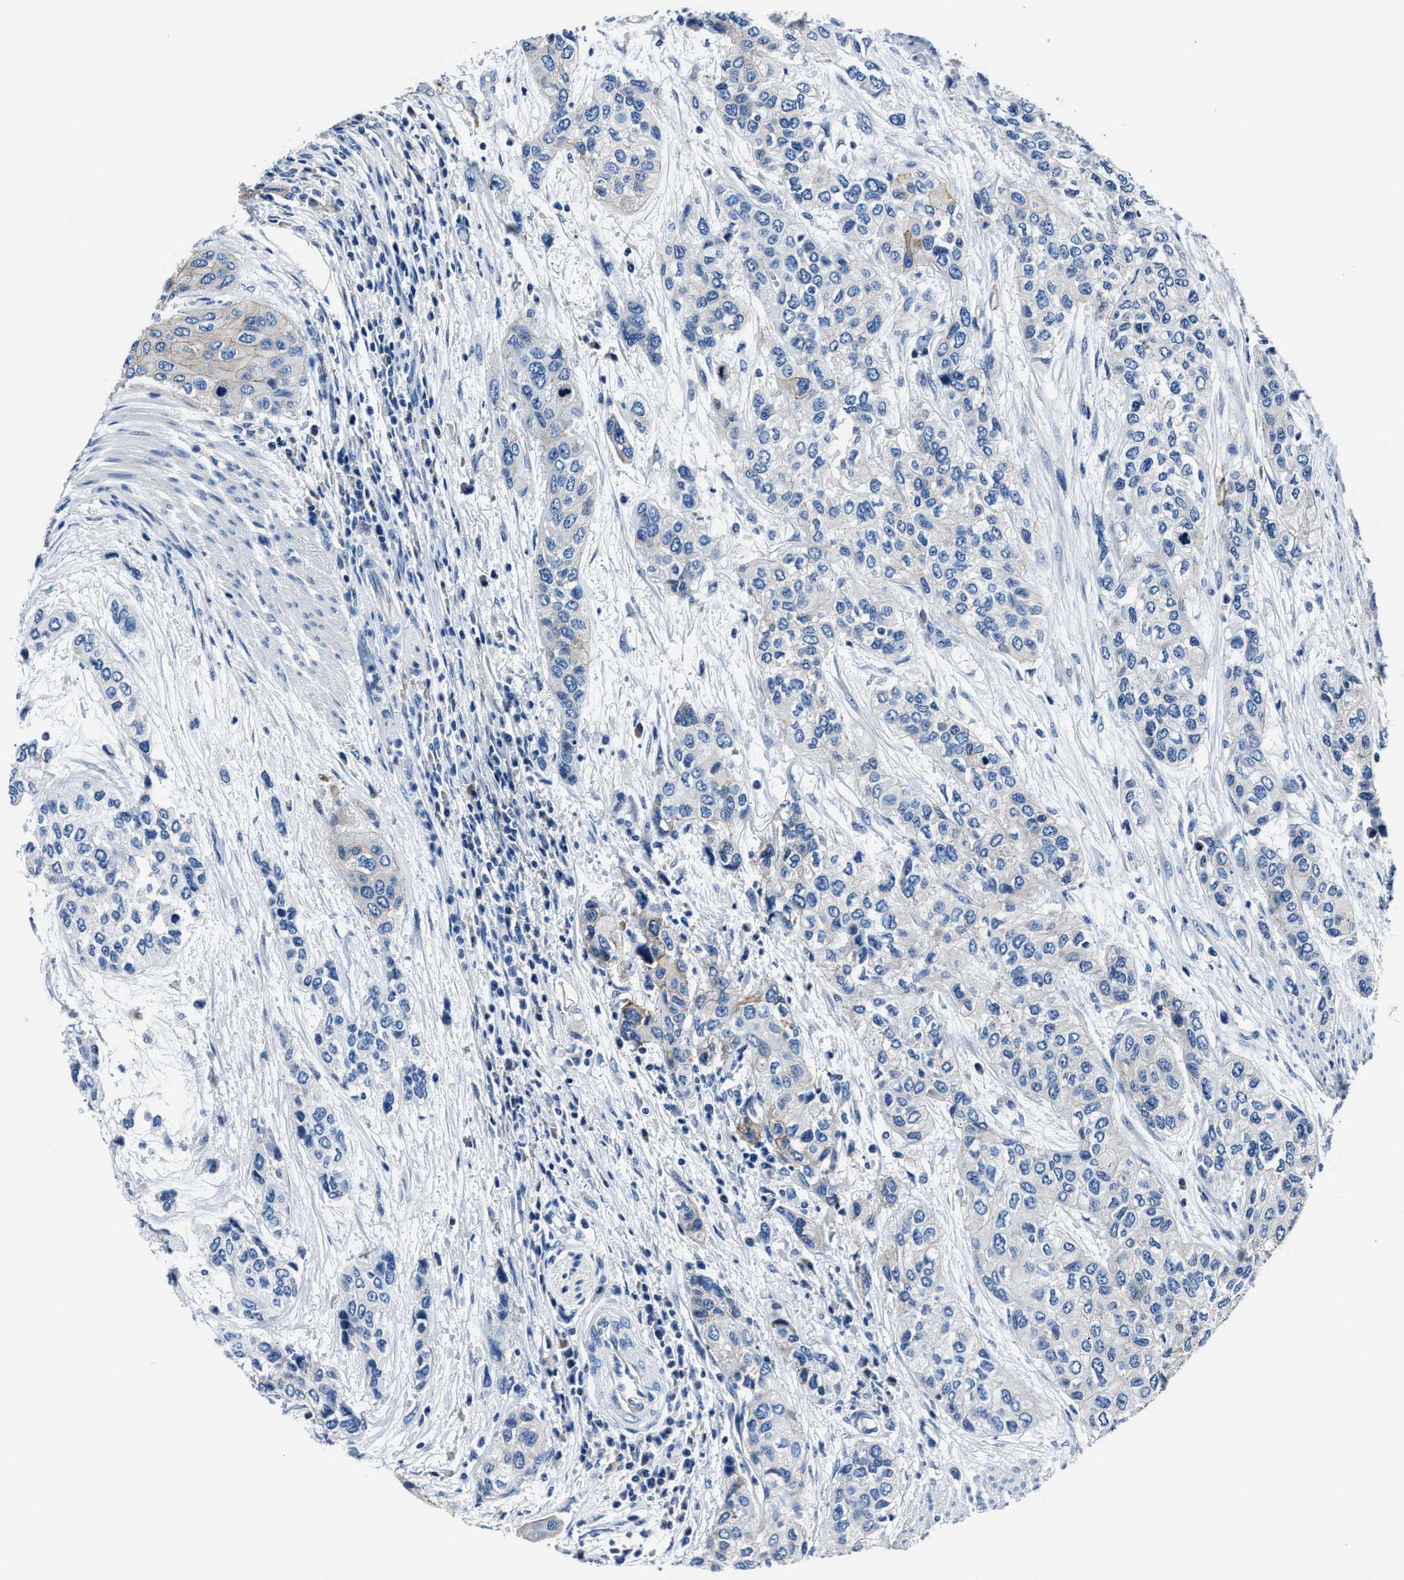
{"staining": {"intensity": "weak", "quantity": "<25%", "location": "cytoplasmic/membranous"}, "tissue": "urothelial cancer", "cell_type": "Tumor cells", "image_type": "cancer", "snomed": [{"axis": "morphology", "description": "Urothelial carcinoma, High grade"}, {"axis": "topography", "description": "Urinary bladder"}], "caption": "High-grade urothelial carcinoma stained for a protein using immunohistochemistry (IHC) shows no expression tumor cells.", "gene": "LMO7", "patient": {"sex": "female", "age": 56}}